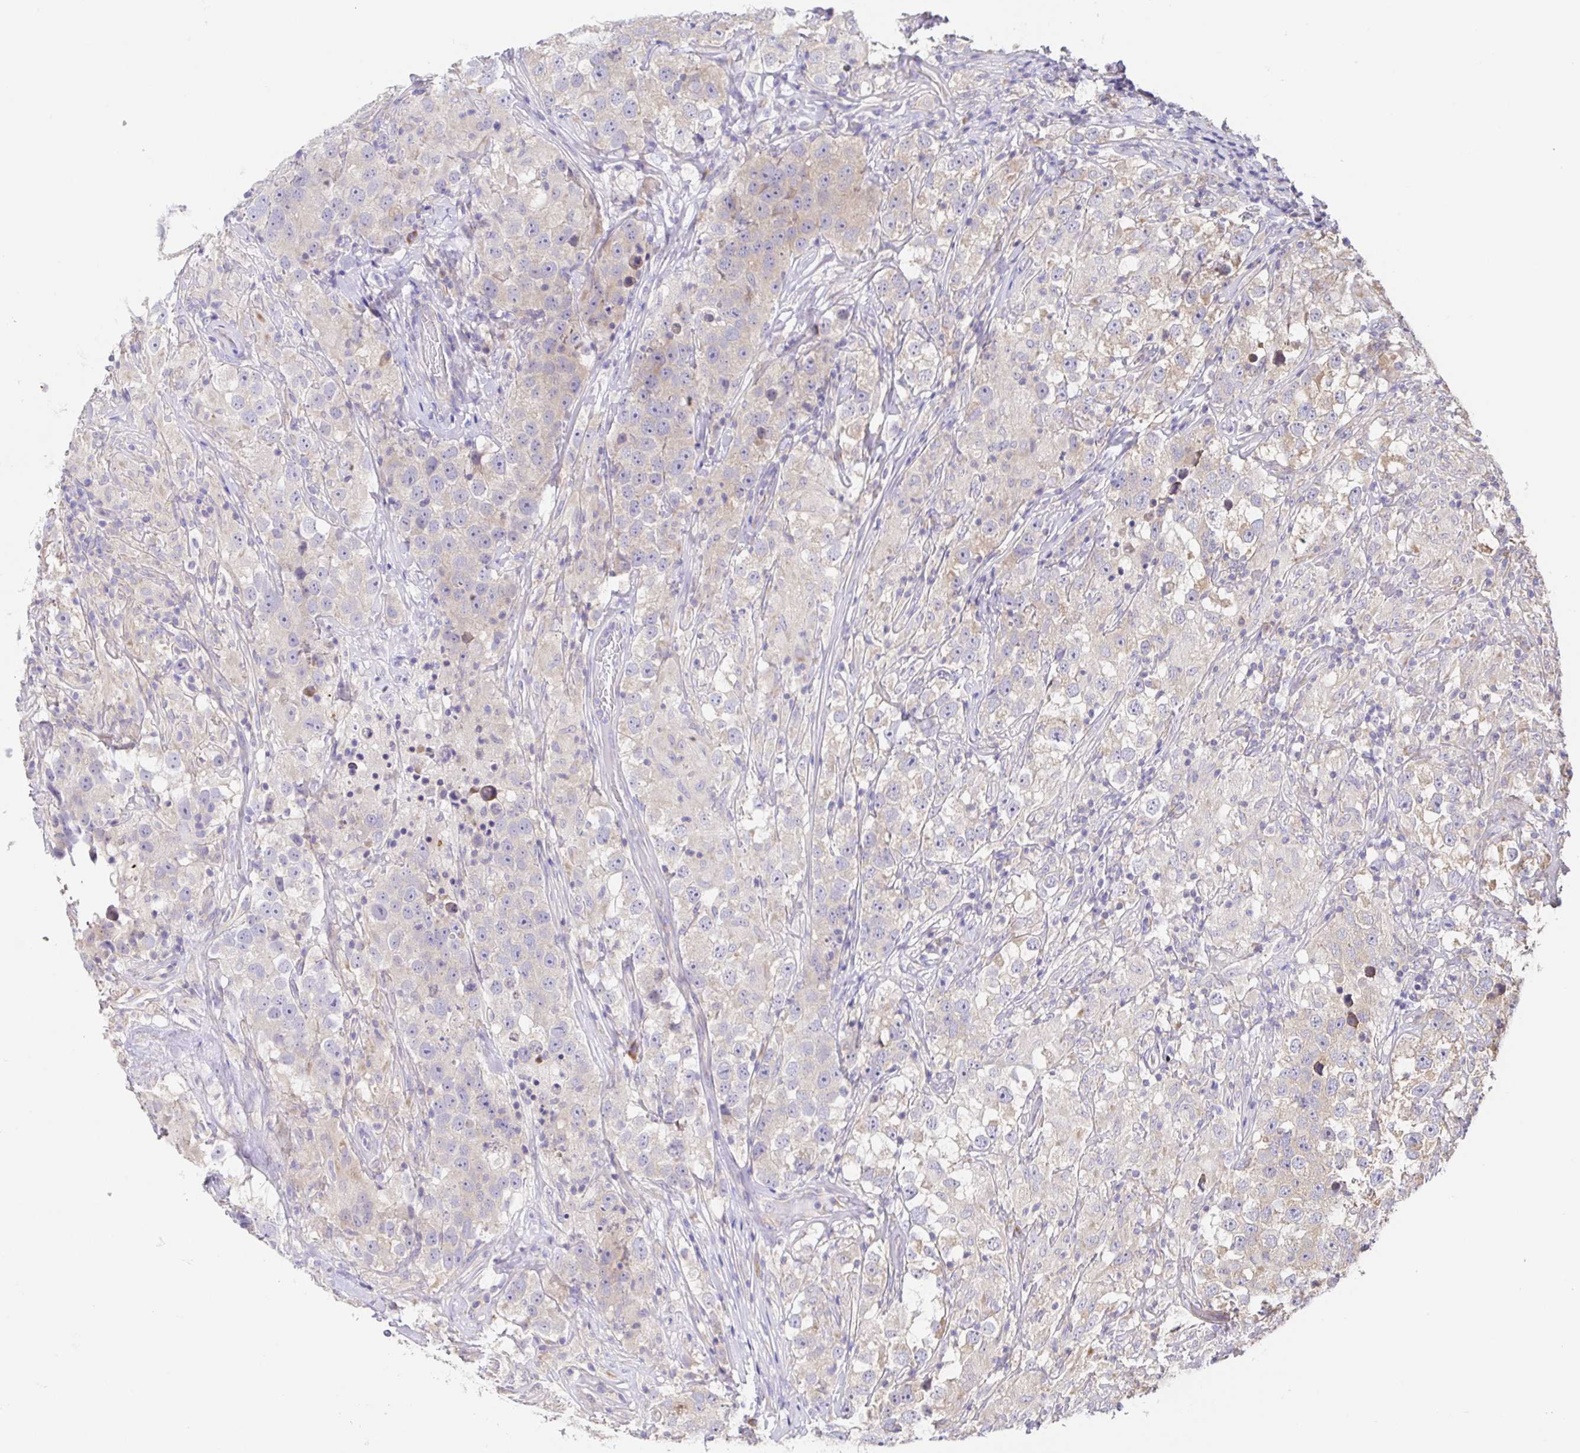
{"staining": {"intensity": "negative", "quantity": "none", "location": "none"}, "tissue": "testis cancer", "cell_type": "Tumor cells", "image_type": "cancer", "snomed": [{"axis": "morphology", "description": "Seminoma, NOS"}, {"axis": "topography", "description": "Testis"}], "caption": "IHC photomicrograph of human seminoma (testis) stained for a protein (brown), which exhibits no staining in tumor cells. (Stains: DAB (3,3'-diaminobenzidine) IHC with hematoxylin counter stain, Microscopy: brightfield microscopy at high magnification).", "gene": "PDPK1", "patient": {"sex": "male", "age": 46}}